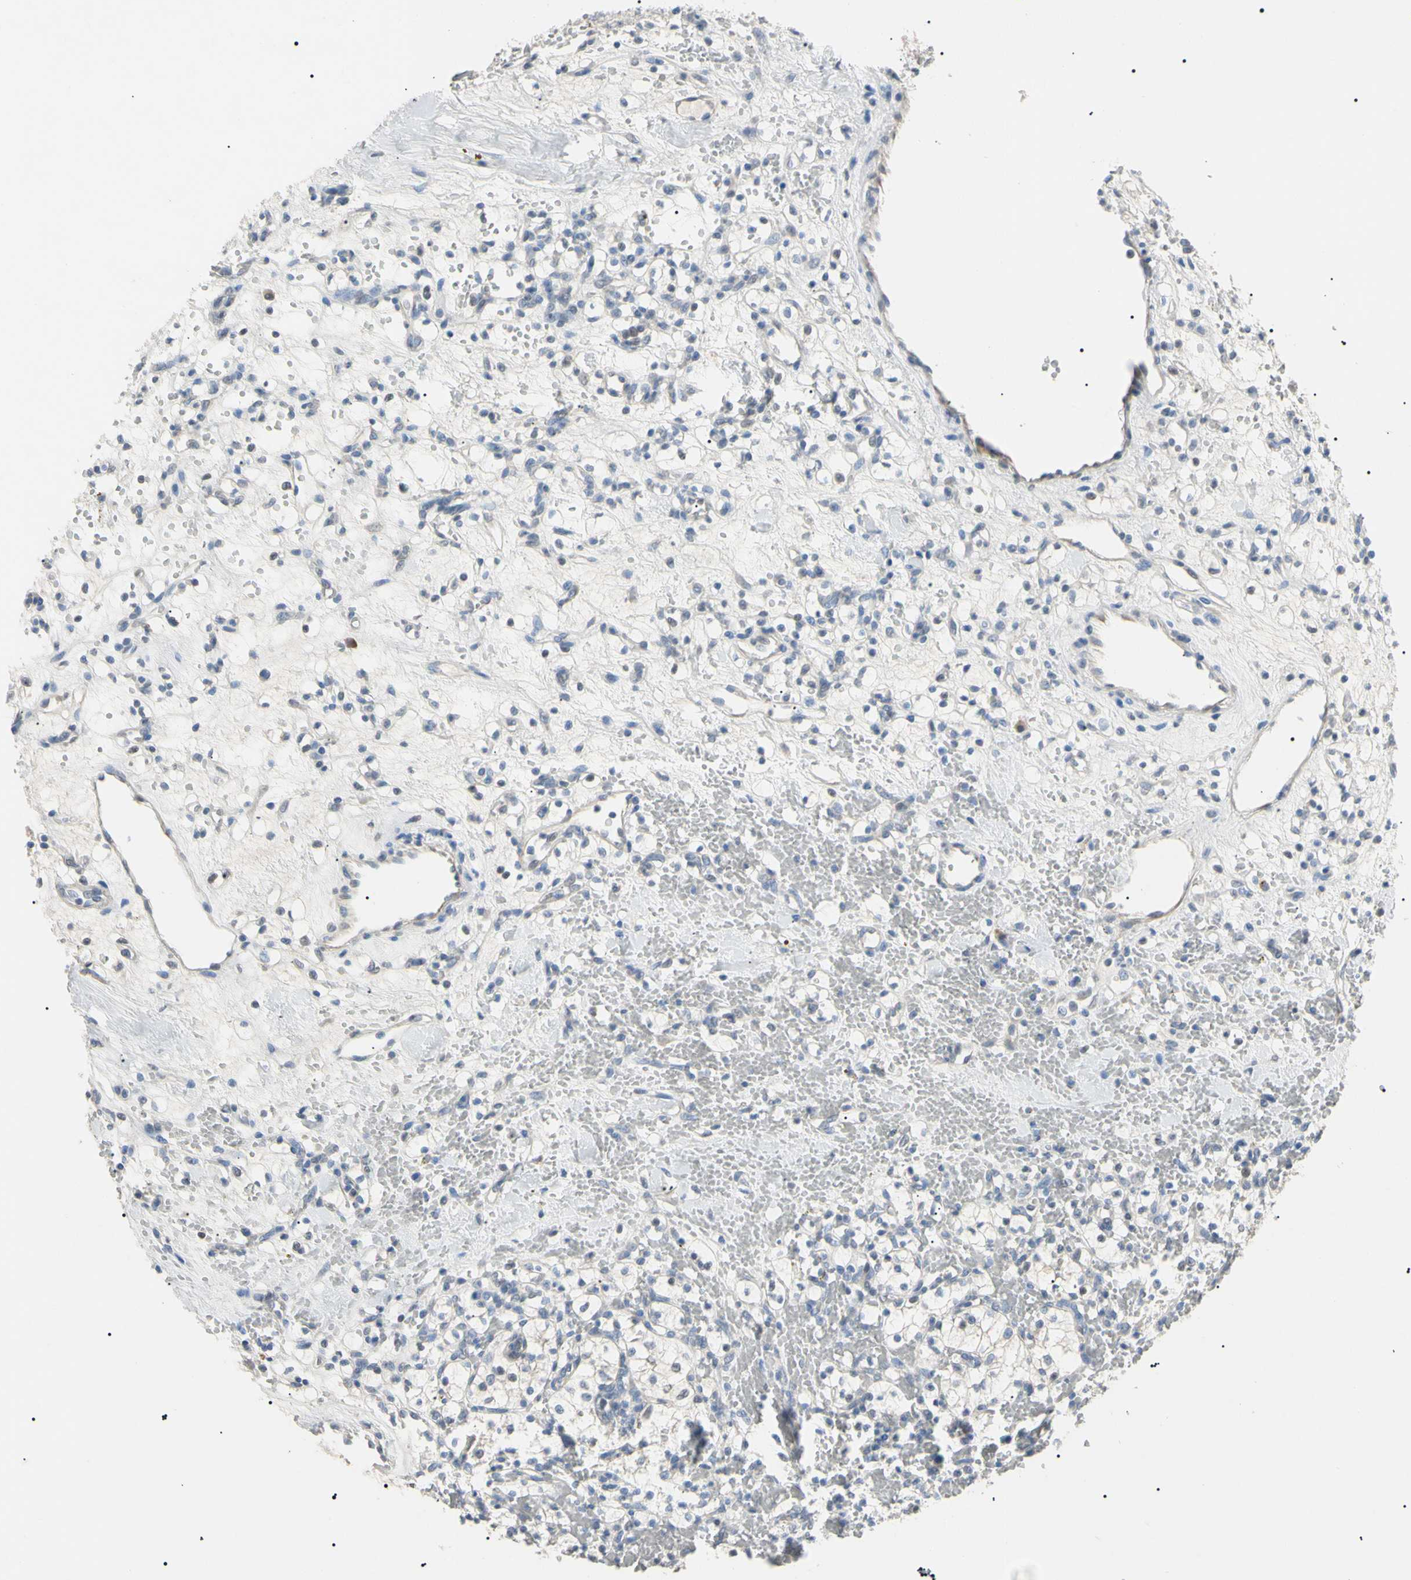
{"staining": {"intensity": "negative", "quantity": "none", "location": "none"}, "tissue": "renal cancer", "cell_type": "Tumor cells", "image_type": "cancer", "snomed": [{"axis": "morphology", "description": "Adenocarcinoma, NOS"}, {"axis": "topography", "description": "Kidney"}], "caption": "Renal adenocarcinoma was stained to show a protein in brown. There is no significant positivity in tumor cells. The staining is performed using DAB (3,3'-diaminobenzidine) brown chromogen with nuclei counter-stained in using hematoxylin.", "gene": "CGB3", "patient": {"sex": "female", "age": 60}}